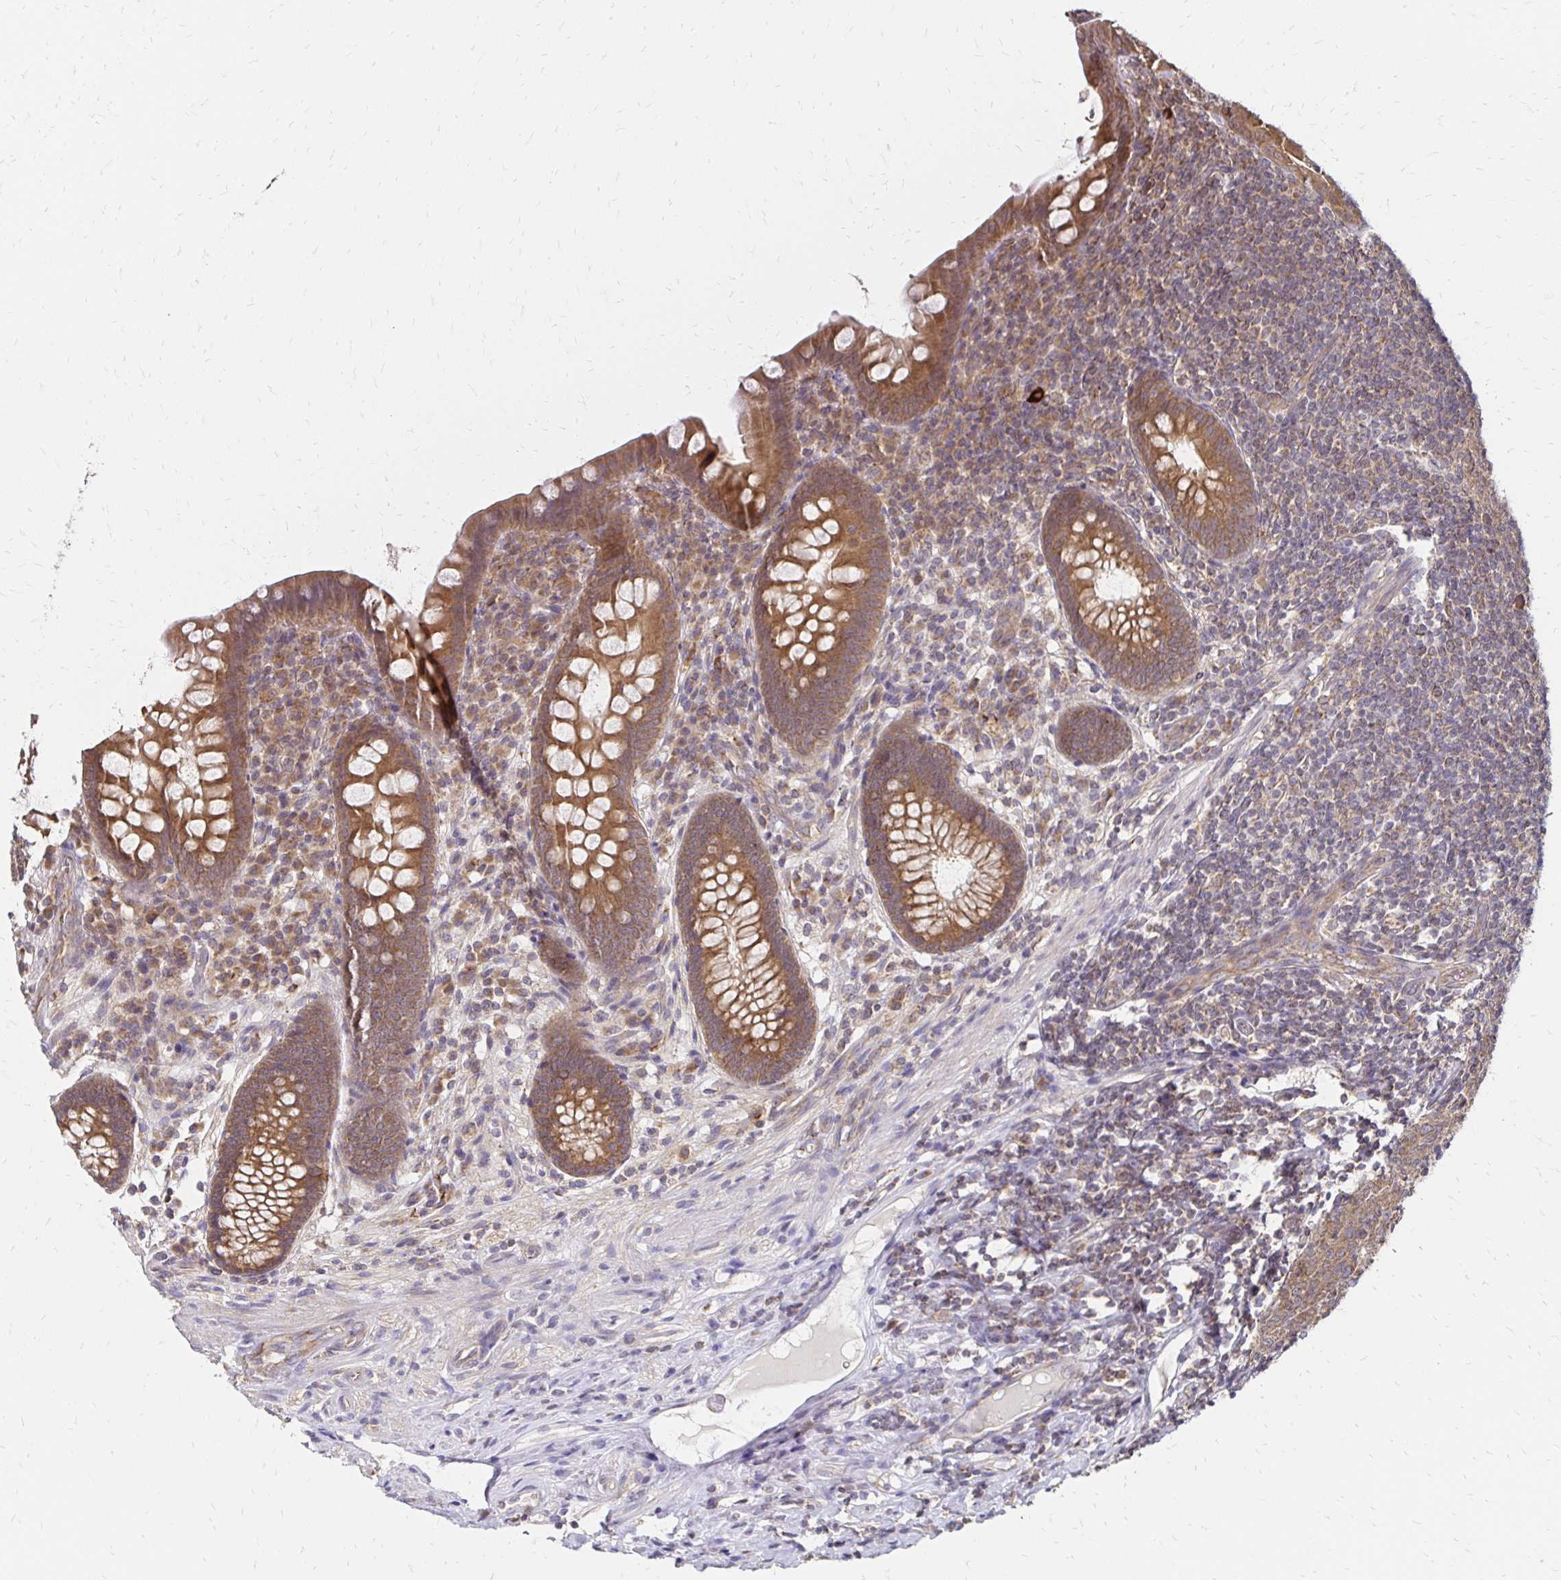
{"staining": {"intensity": "moderate", "quantity": ">75%", "location": "cytoplasmic/membranous"}, "tissue": "appendix", "cell_type": "Glandular cells", "image_type": "normal", "snomed": [{"axis": "morphology", "description": "Normal tissue, NOS"}, {"axis": "topography", "description": "Appendix"}], "caption": "Immunohistochemical staining of unremarkable human appendix reveals moderate cytoplasmic/membranous protein staining in approximately >75% of glandular cells.", "gene": "ZW10", "patient": {"sex": "male", "age": 71}}